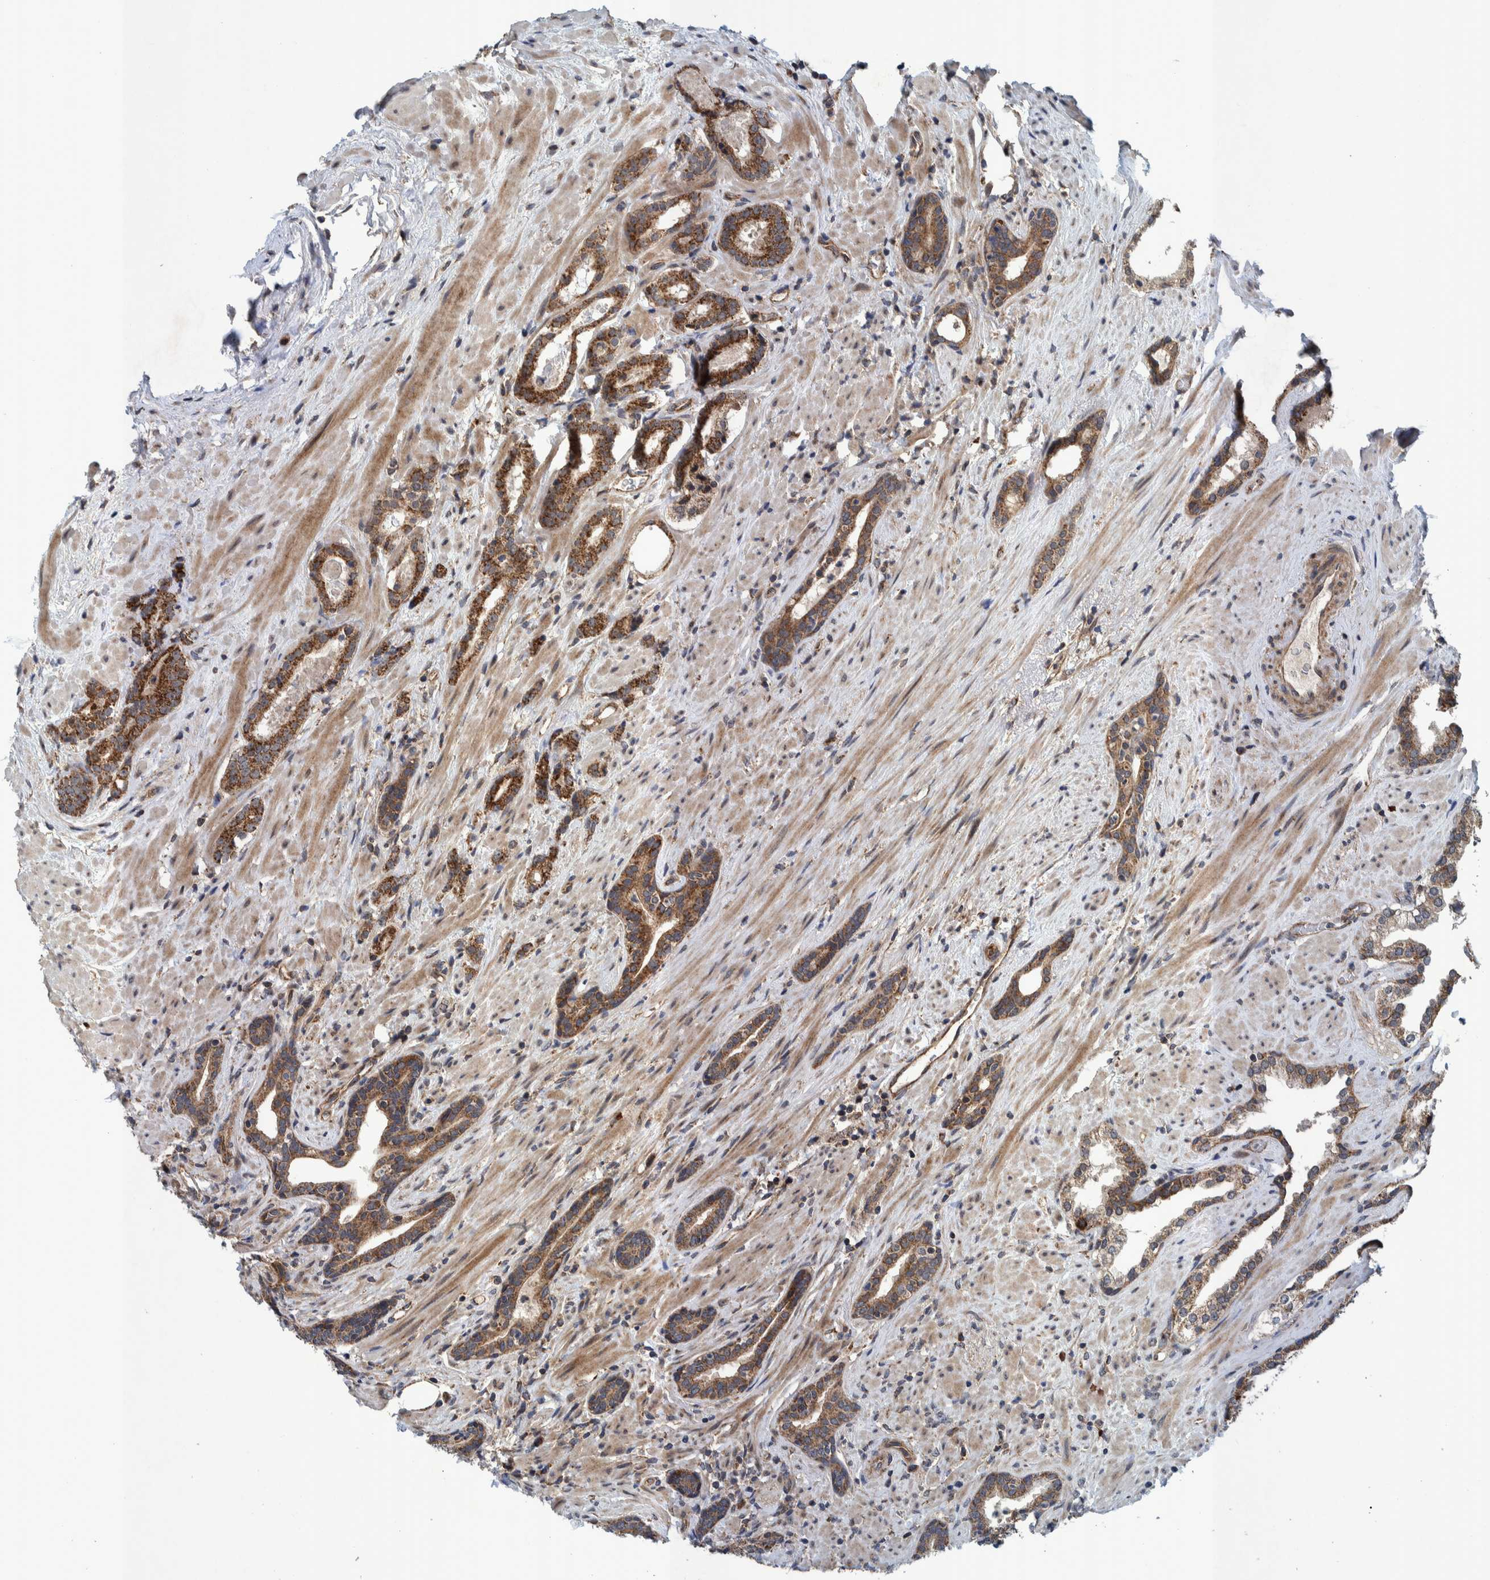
{"staining": {"intensity": "moderate", "quantity": ">75%", "location": "cytoplasmic/membranous"}, "tissue": "prostate cancer", "cell_type": "Tumor cells", "image_type": "cancer", "snomed": [{"axis": "morphology", "description": "Adenocarcinoma, High grade"}, {"axis": "topography", "description": "Prostate"}], "caption": "Immunohistochemical staining of prostate cancer displays medium levels of moderate cytoplasmic/membranous protein staining in about >75% of tumor cells. The staining was performed using DAB (3,3'-diaminobenzidine), with brown indicating positive protein expression. Nuclei are stained blue with hematoxylin.", "gene": "MRPS7", "patient": {"sex": "male", "age": 71}}